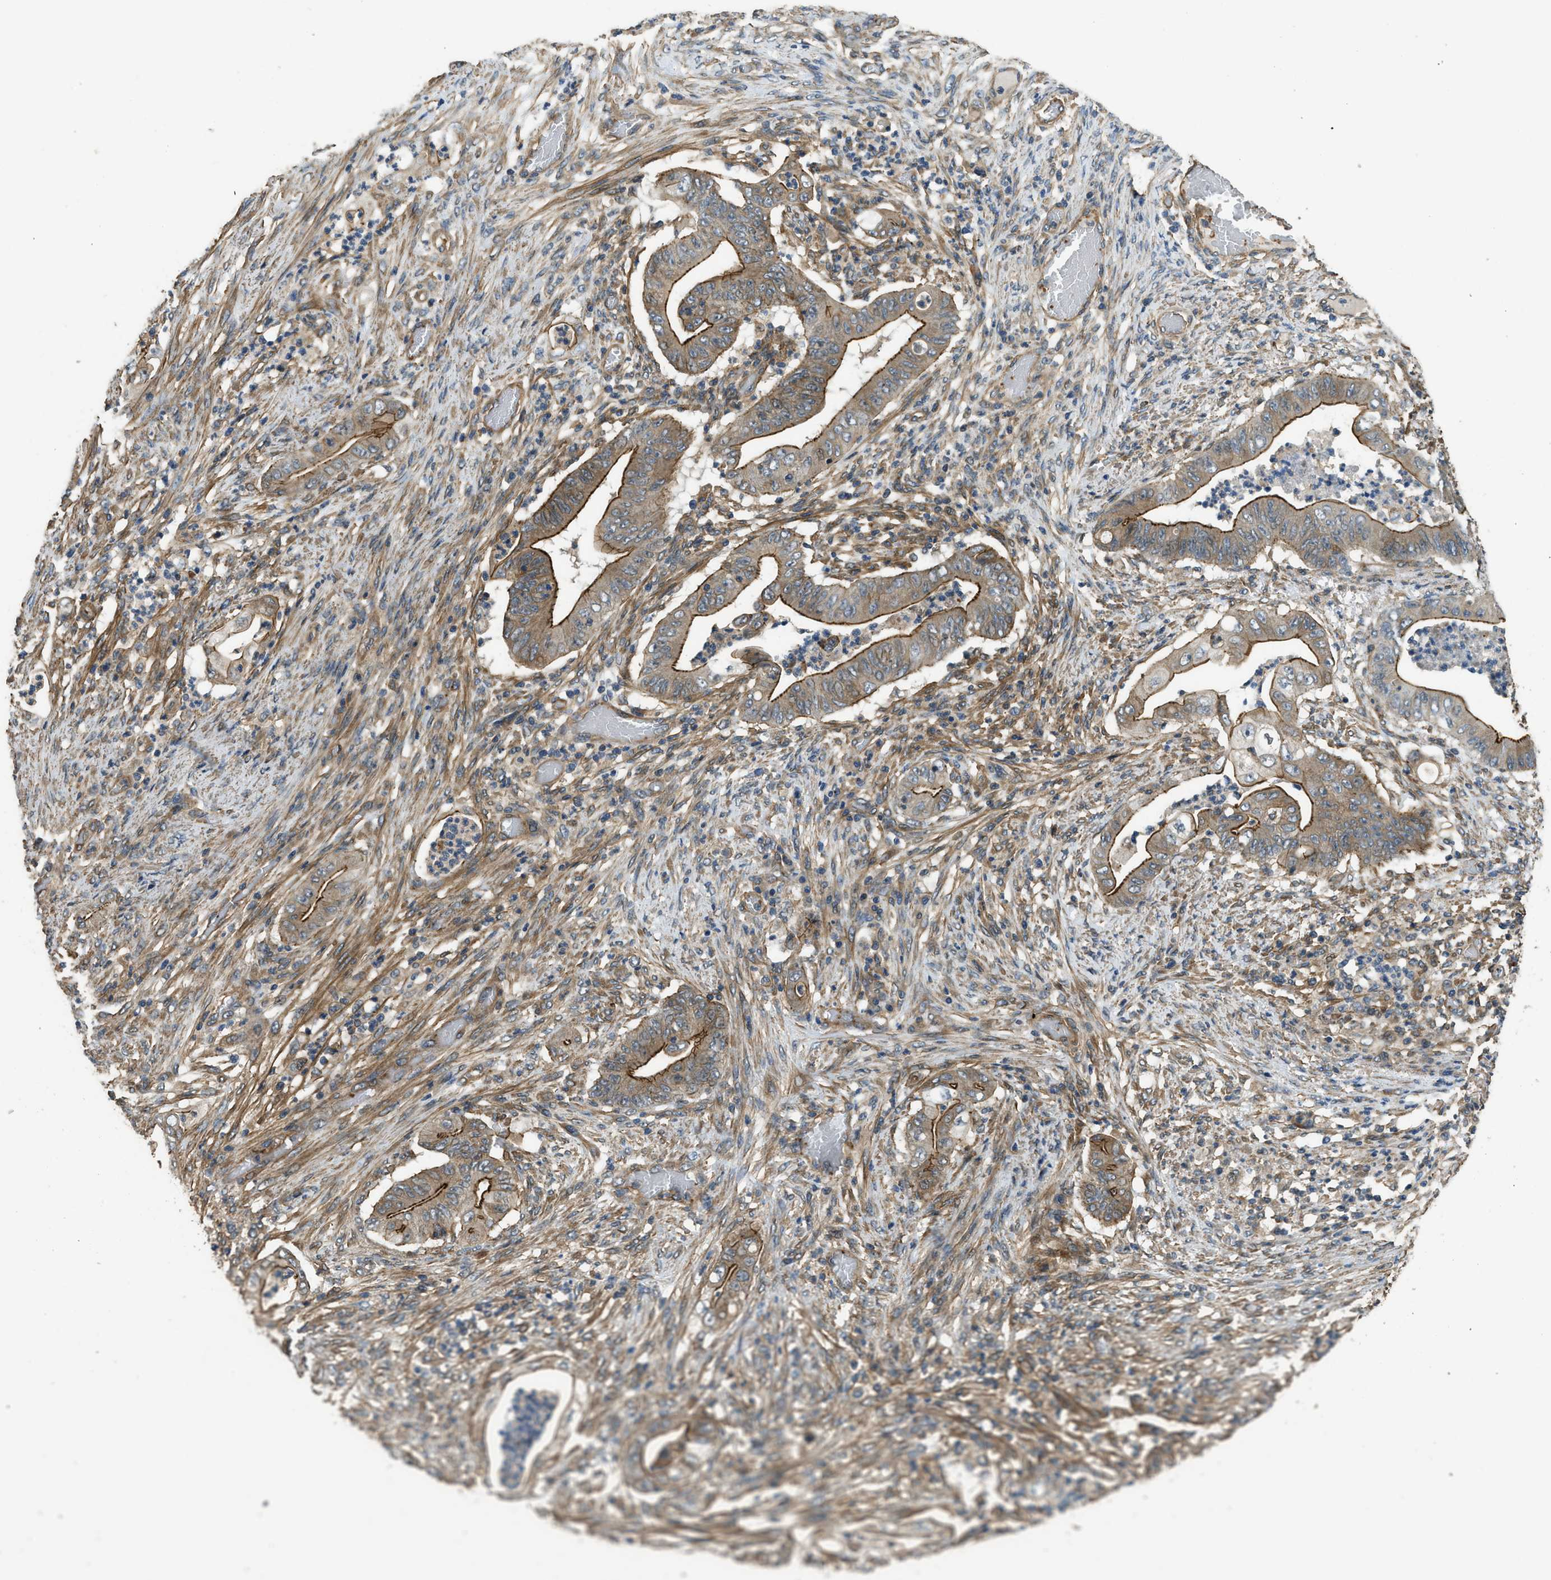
{"staining": {"intensity": "moderate", "quantity": ">75%", "location": "cytoplasmic/membranous"}, "tissue": "stomach cancer", "cell_type": "Tumor cells", "image_type": "cancer", "snomed": [{"axis": "morphology", "description": "Adenocarcinoma, NOS"}, {"axis": "topography", "description": "Stomach"}], "caption": "IHC of adenocarcinoma (stomach) exhibits medium levels of moderate cytoplasmic/membranous positivity in about >75% of tumor cells. The staining was performed using DAB (3,3'-diaminobenzidine) to visualize the protein expression in brown, while the nuclei were stained in blue with hematoxylin (Magnification: 20x).", "gene": "CGN", "patient": {"sex": "female", "age": 73}}